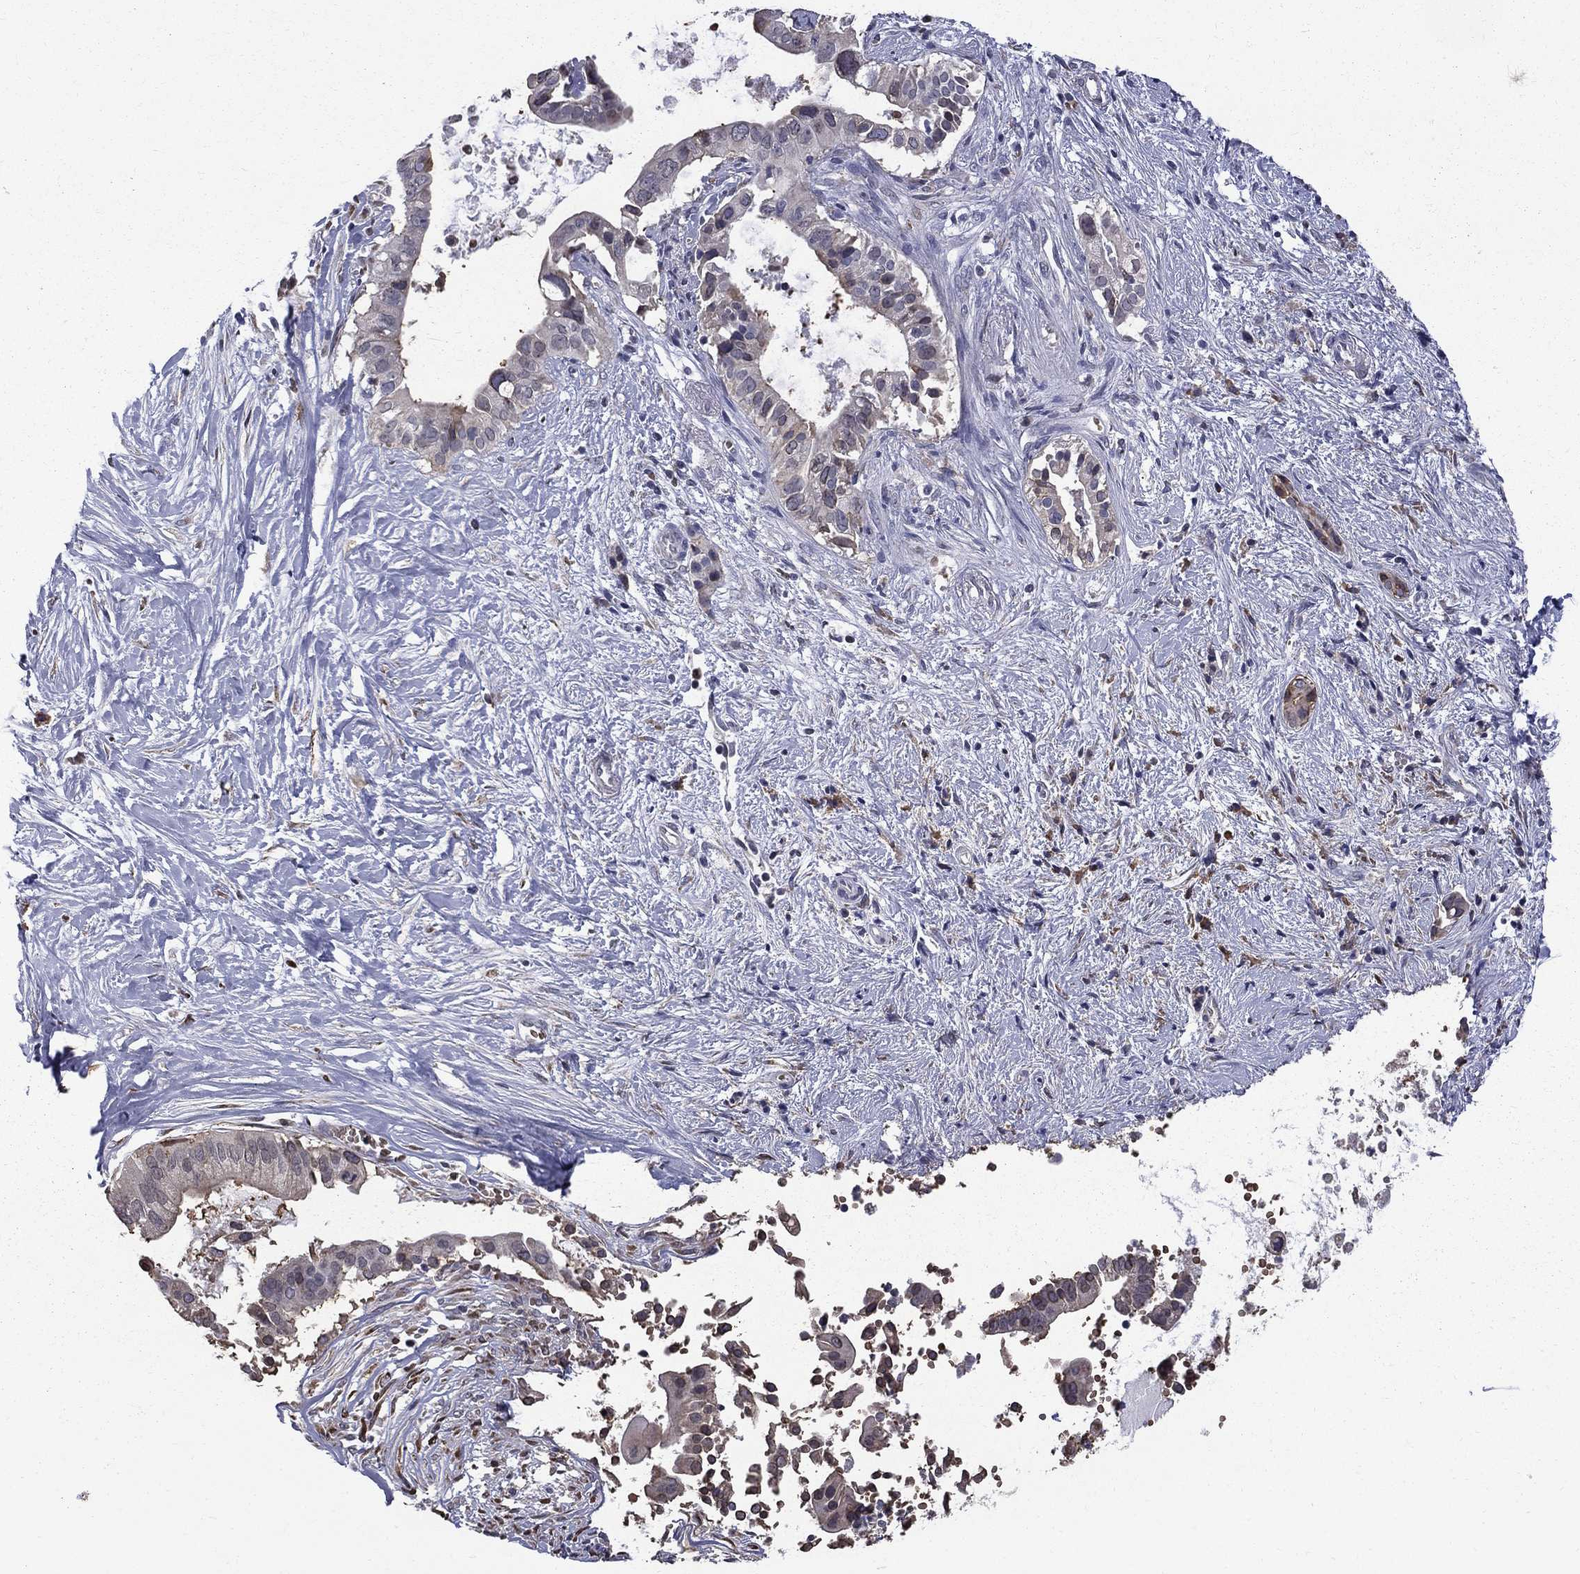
{"staining": {"intensity": "negative", "quantity": "none", "location": "none"}, "tissue": "pancreatic cancer", "cell_type": "Tumor cells", "image_type": "cancer", "snomed": [{"axis": "morphology", "description": "Adenocarcinoma, NOS"}, {"axis": "topography", "description": "Pancreas"}], "caption": "There is no significant staining in tumor cells of adenocarcinoma (pancreatic). (DAB (3,3'-diaminobenzidine) immunohistochemistry with hematoxylin counter stain).", "gene": "HSPB2", "patient": {"sex": "male", "age": 61}}